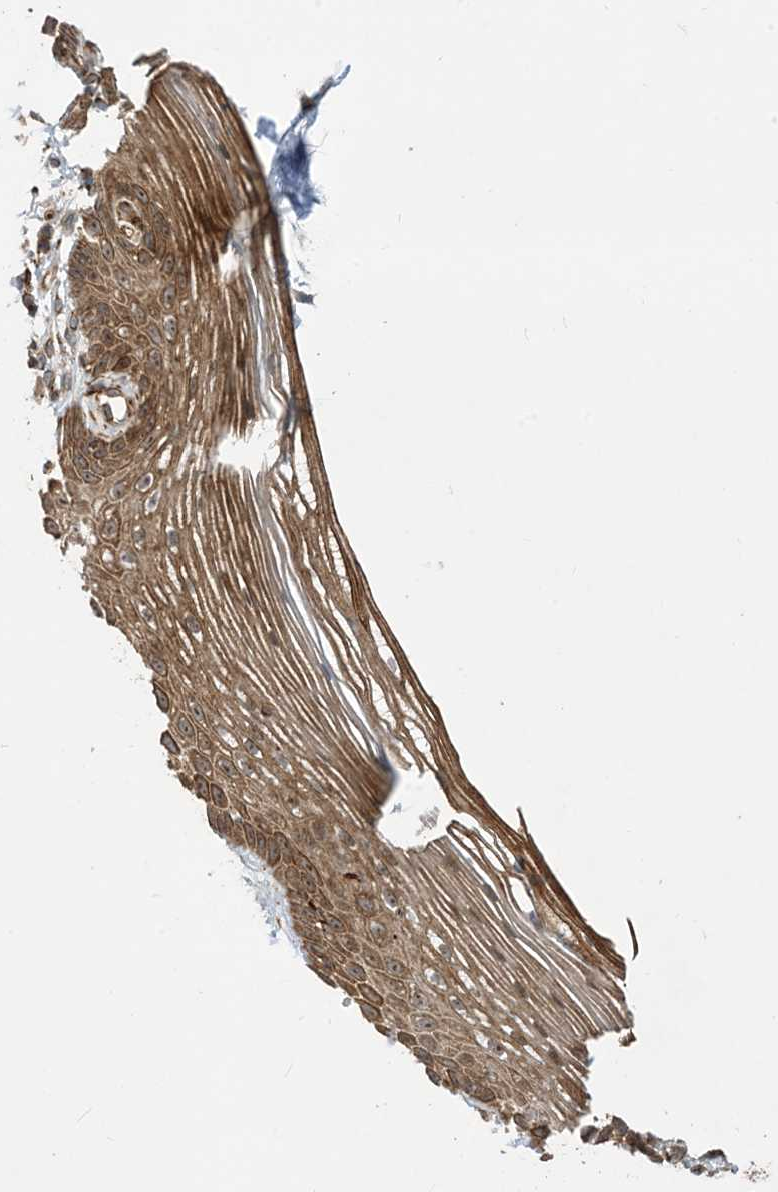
{"staining": {"intensity": "strong", "quantity": ">75%", "location": "cytoplasmic/membranous"}, "tissue": "vagina", "cell_type": "Squamous epithelial cells", "image_type": "normal", "snomed": [{"axis": "morphology", "description": "Normal tissue, NOS"}, {"axis": "topography", "description": "Vagina"}], "caption": "IHC of normal human vagina demonstrates high levels of strong cytoplasmic/membranous positivity in approximately >75% of squamous epithelial cells.", "gene": "SOGA3", "patient": {"sex": "female", "age": 46}}